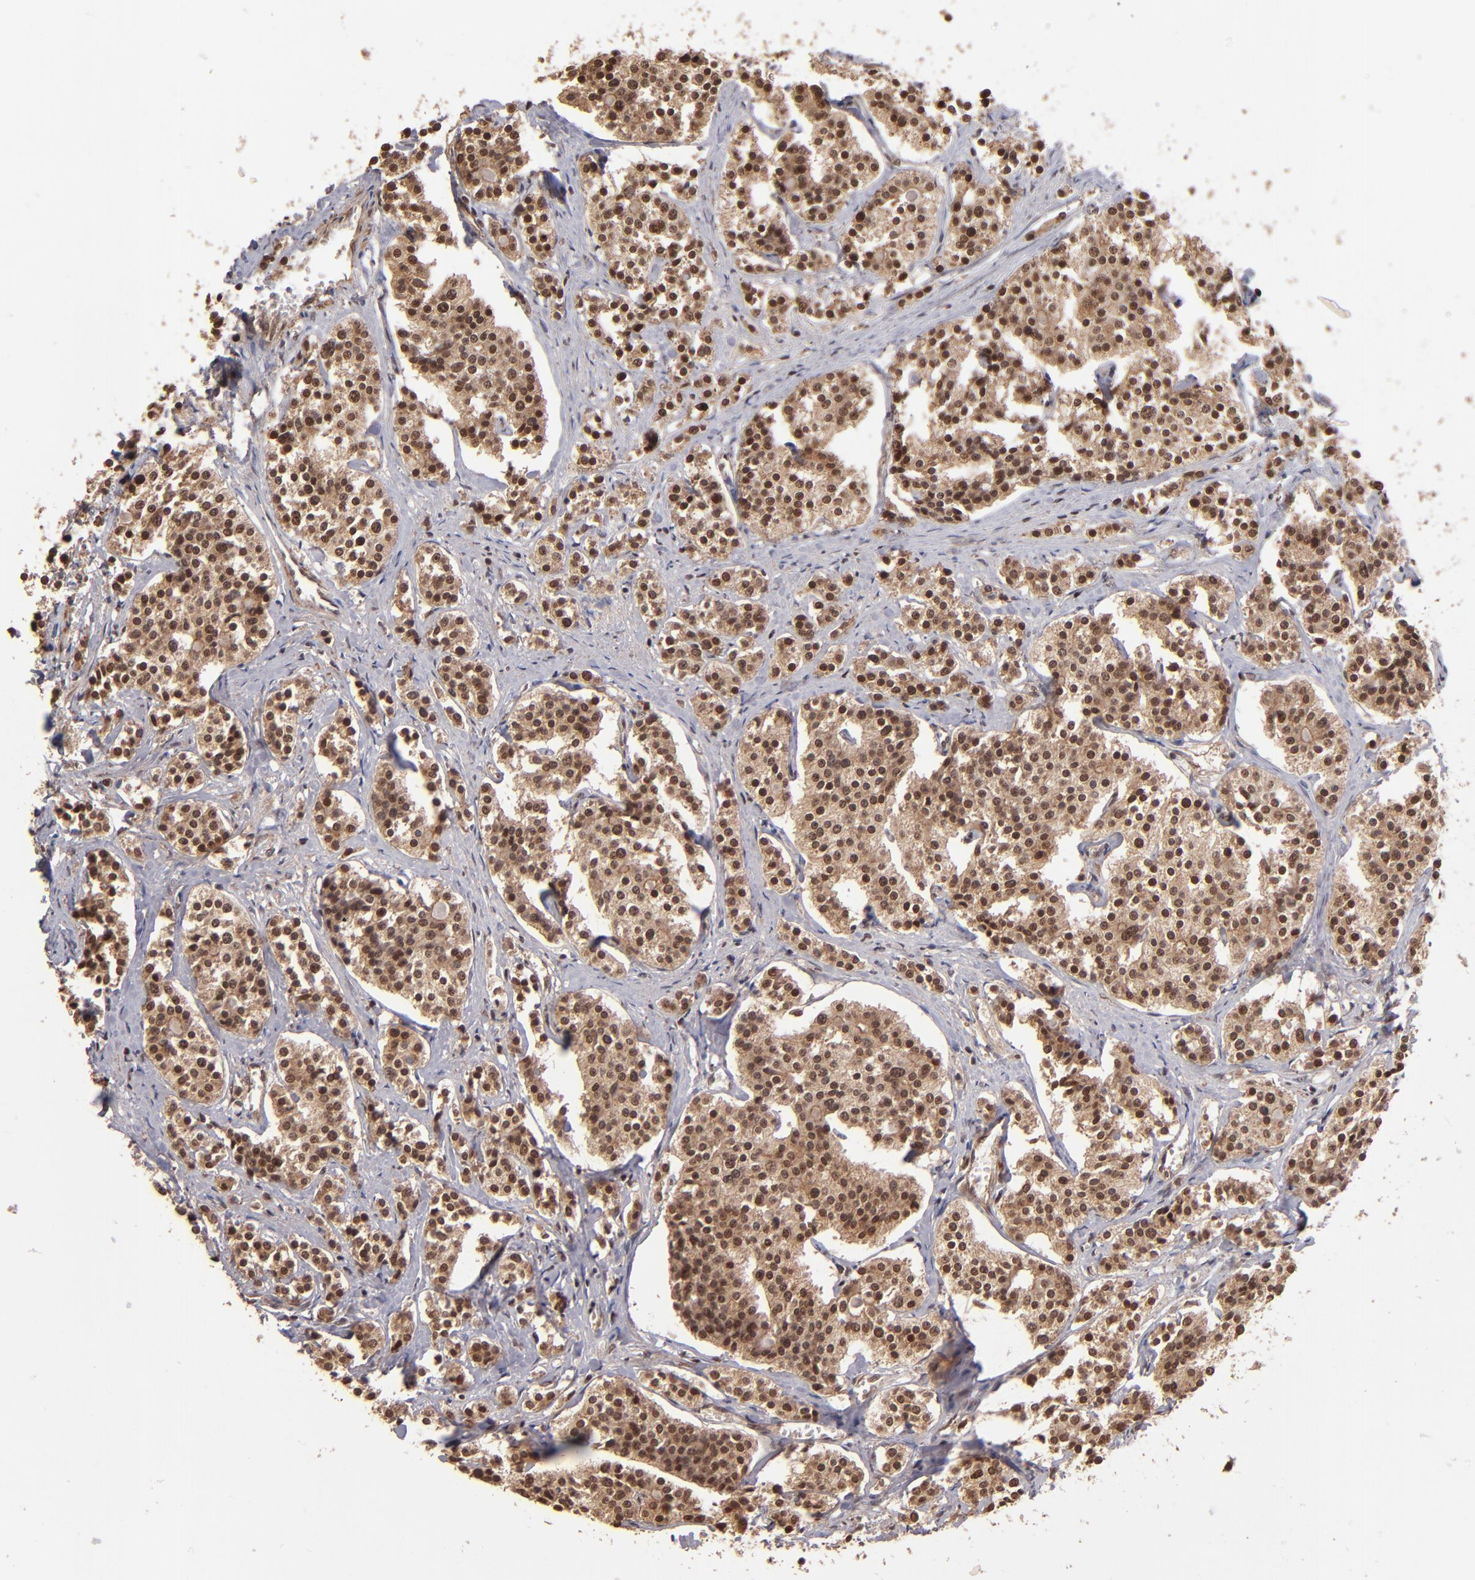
{"staining": {"intensity": "moderate", "quantity": ">75%", "location": "cytoplasmic/membranous,nuclear"}, "tissue": "carcinoid", "cell_type": "Tumor cells", "image_type": "cancer", "snomed": [{"axis": "morphology", "description": "Carcinoid, malignant, NOS"}, {"axis": "topography", "description": "Small intestine"}], "caption": "A brown stain shows moderate cytoplasmic/membranous and nuclear staining of a protein in human carcinoid tumor cells. (DAB (3,3'-diaminobenzidine) = brown stain, brightfield microscopy at high magnification).", "gene": "TERF2", "patient": {"sex": "male", "age": 63}}